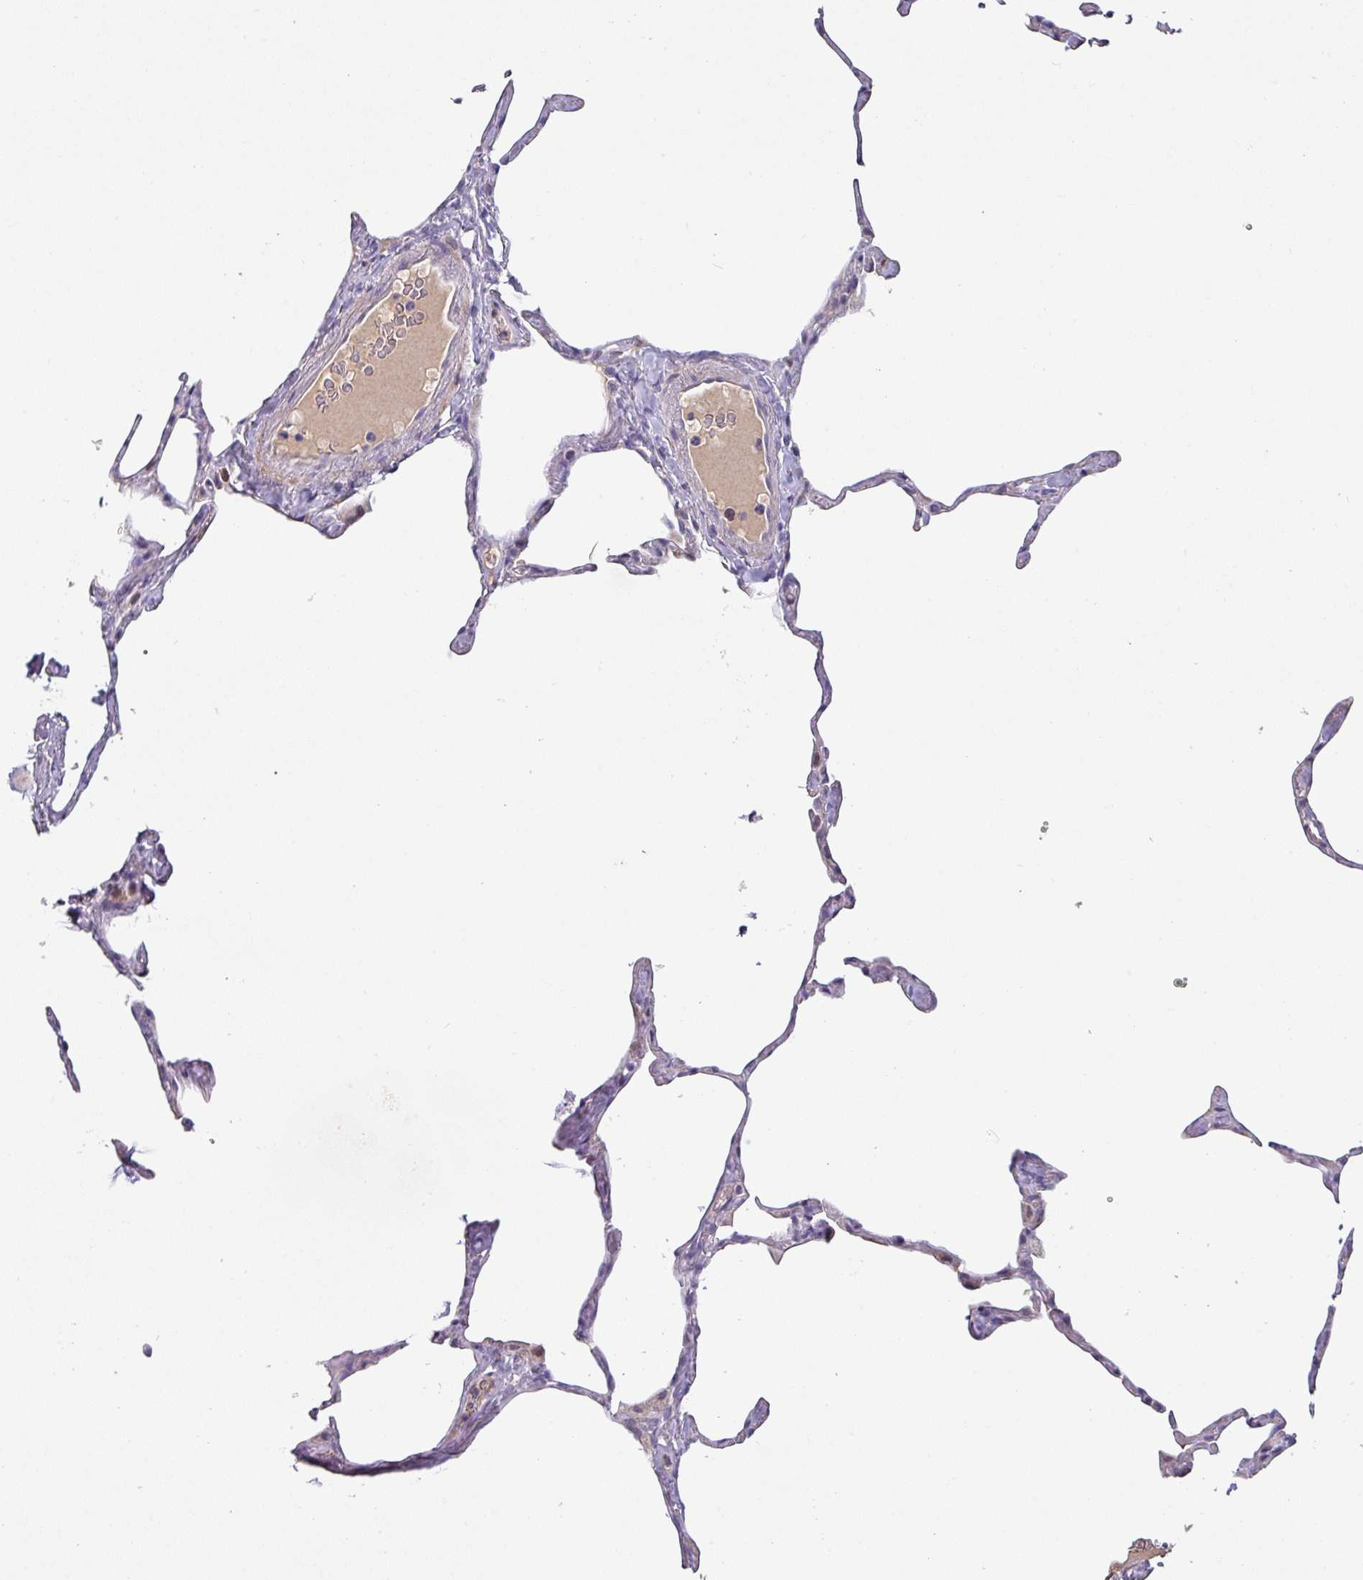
{"staining": {"intensity": "weak", "quantity": "25%-75%", "location": "cytoplasmic/membranous,nuclear"}, "tissue": "lung", "cell_type": "Alveolar cells", "image_type": "normal", "snomed": [{"axis": "morphology", "description": "Normal tissue, NOS"}, {"axis": "topography", "description": "Lung"}], "caption": "Immunohistochemical staining of unremarkable human lung displays 25%-75% levels of weak cytoplasmic/membranous,nuclear protein staining in approximately 25%-75% of alveolar cells.", "gene": "KLHL3", "patient": {"sex": "male", "age": 65}}